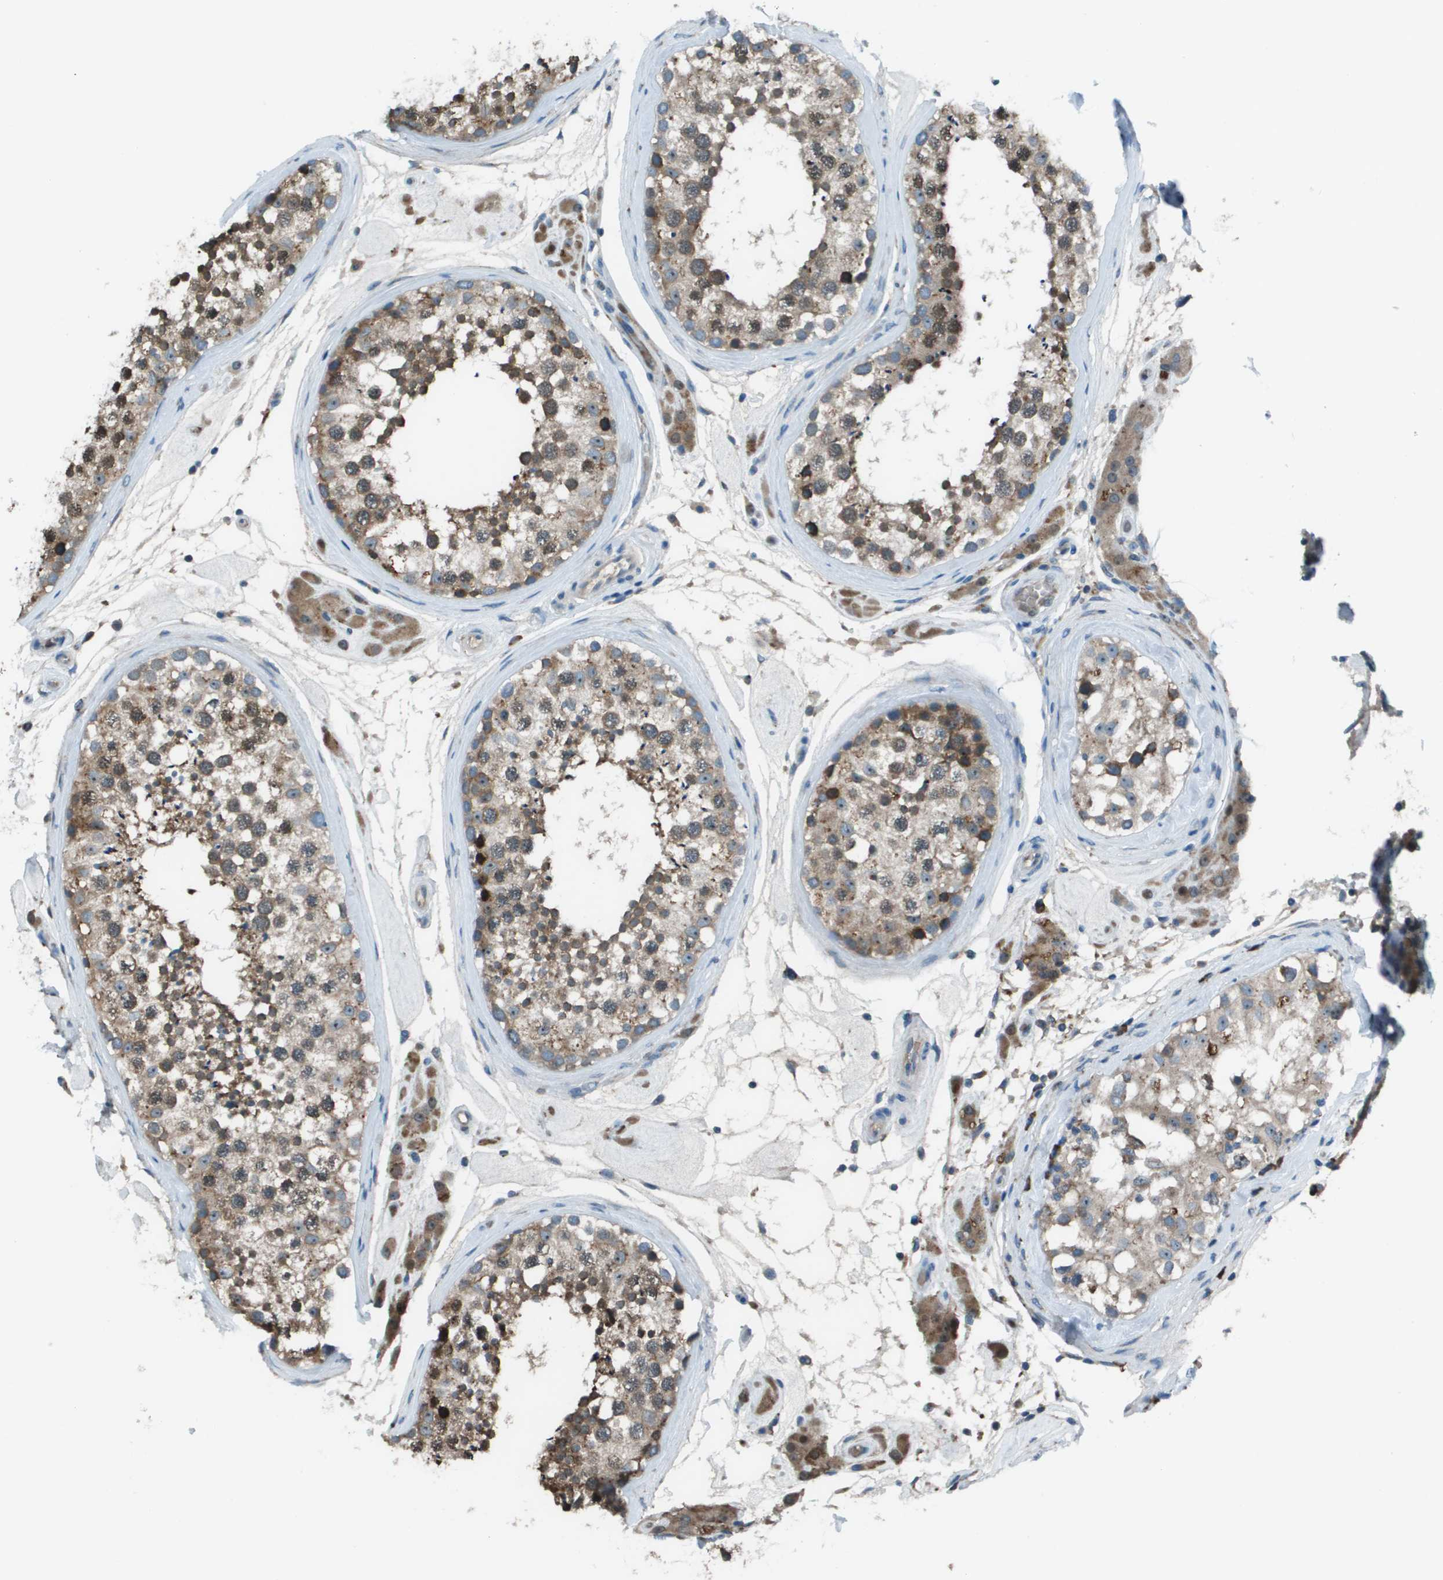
{"staining": {"intensity": "moderate", "quantity": ">75%", "location": "cytoplasmic/membranous"}, "tissue": "testis", "cell_type": "Cells in seminiferous ducts", "image_type": "normal", "snomed": [{"axis": "morphology", "description": "Normal tissue, NOS"}, {"axis": "topography", "description": "Testis"}], "caption": "This micrograph demonstrates immunohistochemistry staining of benign testis, with medium moderate cytoplasmic/membranous staining in approximately >75% of cells in seminiferous ducts.", "gene": "UTS2", "patient": {"sex": "male", "age": 46}}